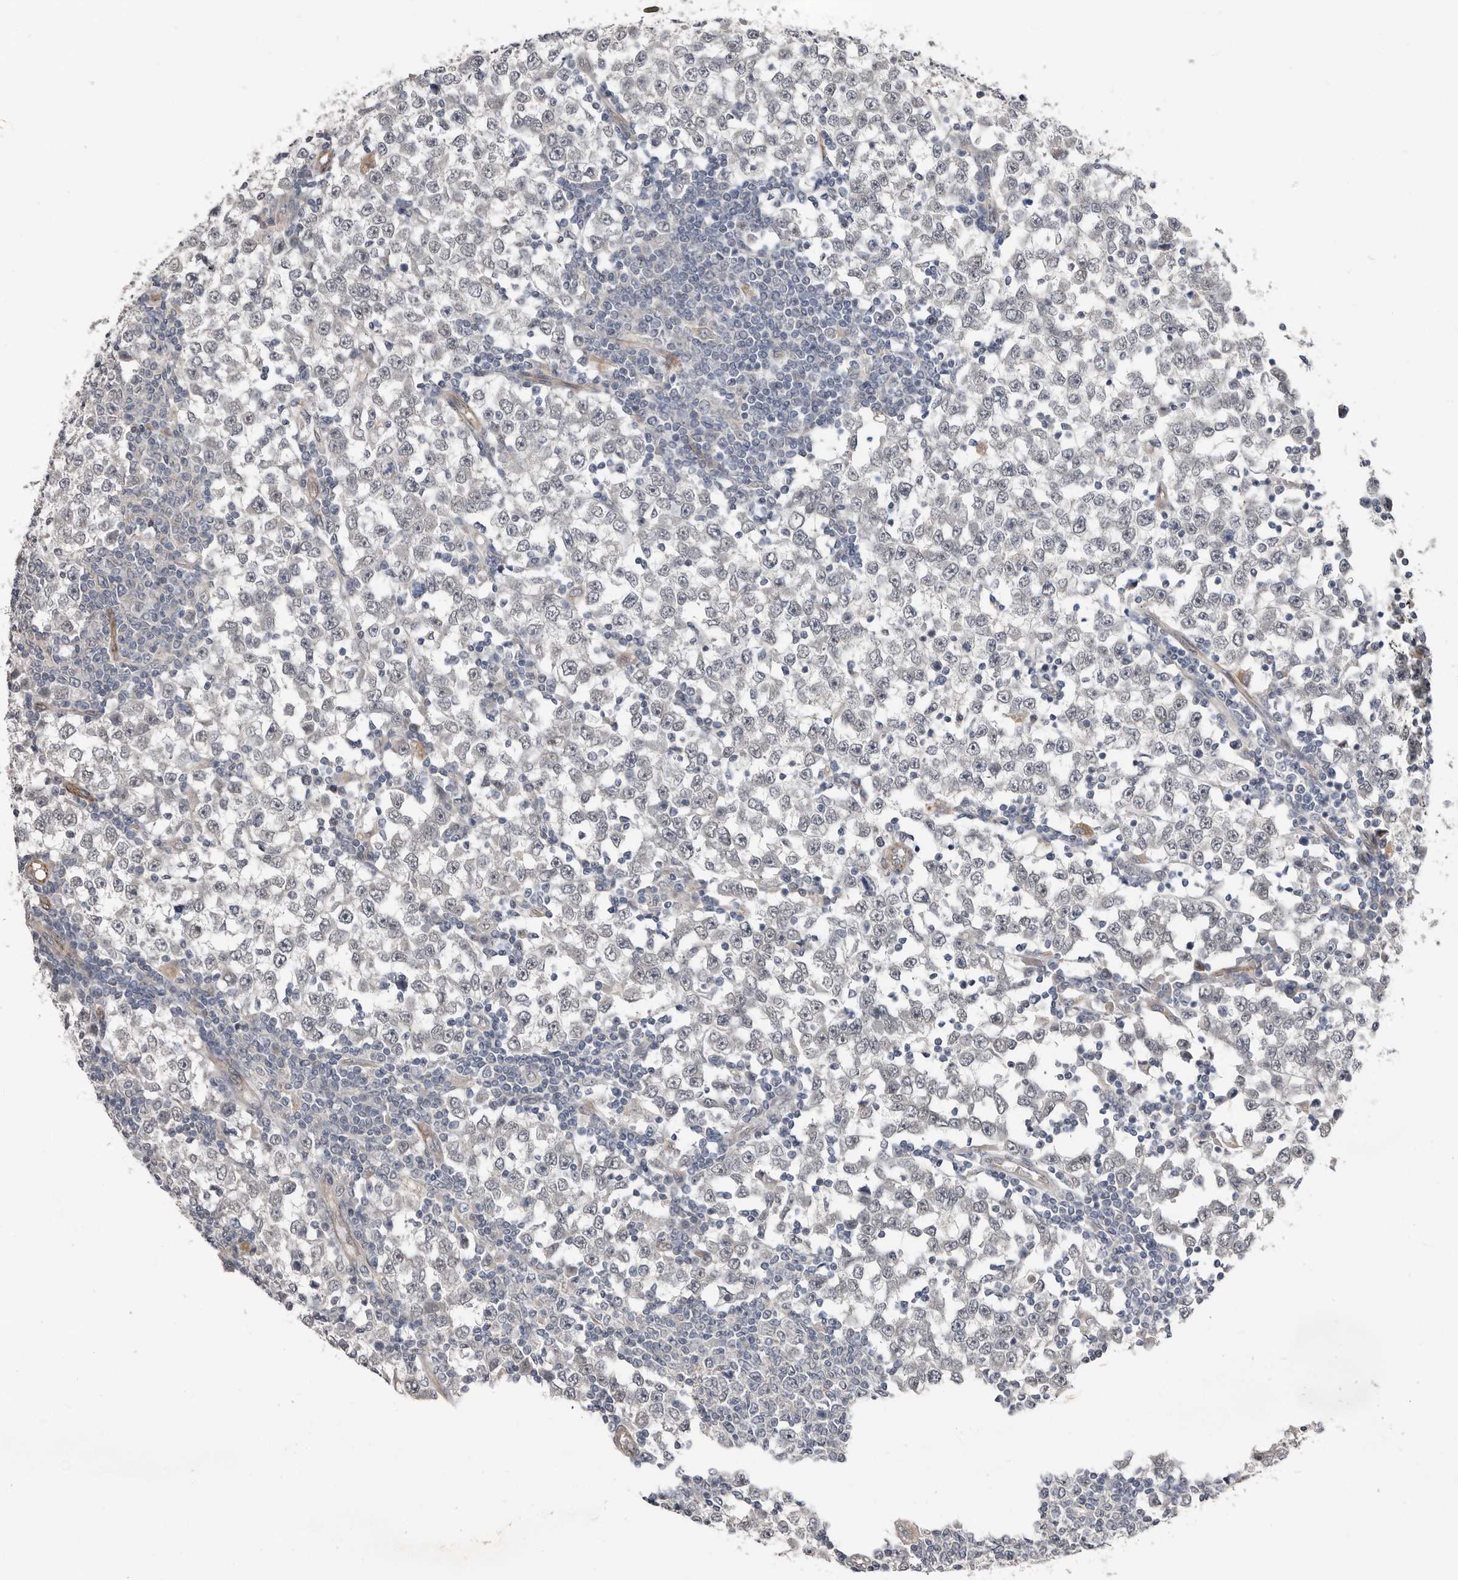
{"staining": {"intensity": "negative", "quantity": "none", "location": "none"}, "tissue": "testis cancer", "cell_type": "Tumor cells", "image_type": "cancer", "snomed": [{"axis": "morphology", "description": "Seminoma, NOS"}, {"axis": "topography", "description": "Testis"}], "caption": "A high-resolution histopathology image shows IHC staining of testis cancer (seminoma), which exhibits no significant positivity in tumor cells.", "gene": "RANBP17", "patient": {"sex": "male", "age": 65}}